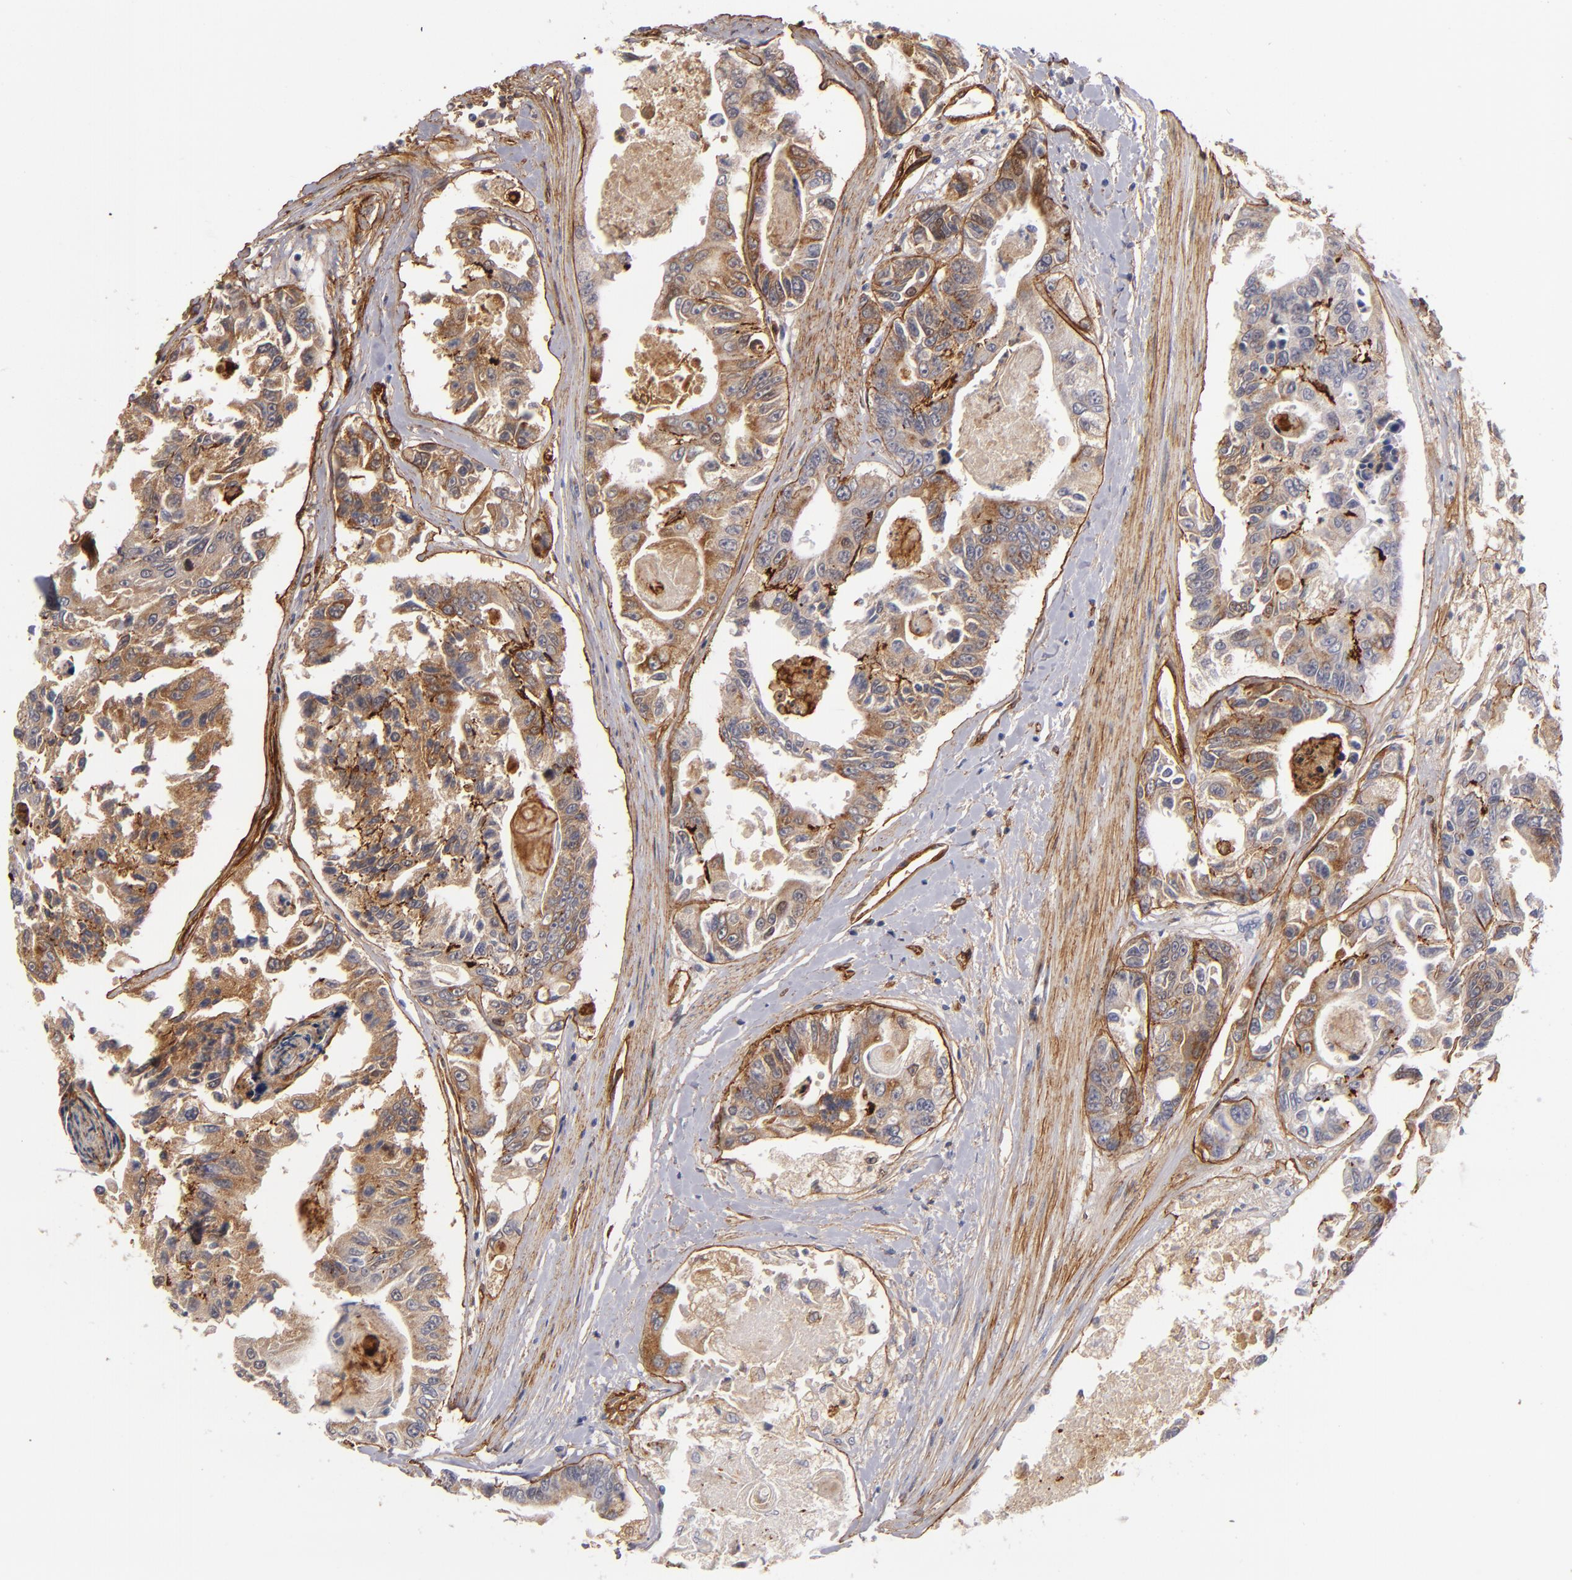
{"staining": {"intensity": "moderate", "quantity": ">75%", "location": "cytoplasmic/membranous"}, "tissue": "colorectal cancer", "cell_type": "Tumor cells", "image_type": "cancer", "snomed": [{"axis": "morphology", "description": "Adenocarcinoma, NOS"}, {"axis": "topography", "description": "Colon"}], "caption": "Colorectal adenocarcinoma stained with DAB (3,3'-diaminobenzidine) immunohistochemistry (IHC) reveals medium levels of moderate cytoplasmic/membranous staining in approximately >75% of tumor cells.", "gene": "LAMC1", "patient": {"sex": "female", "age": 86}}